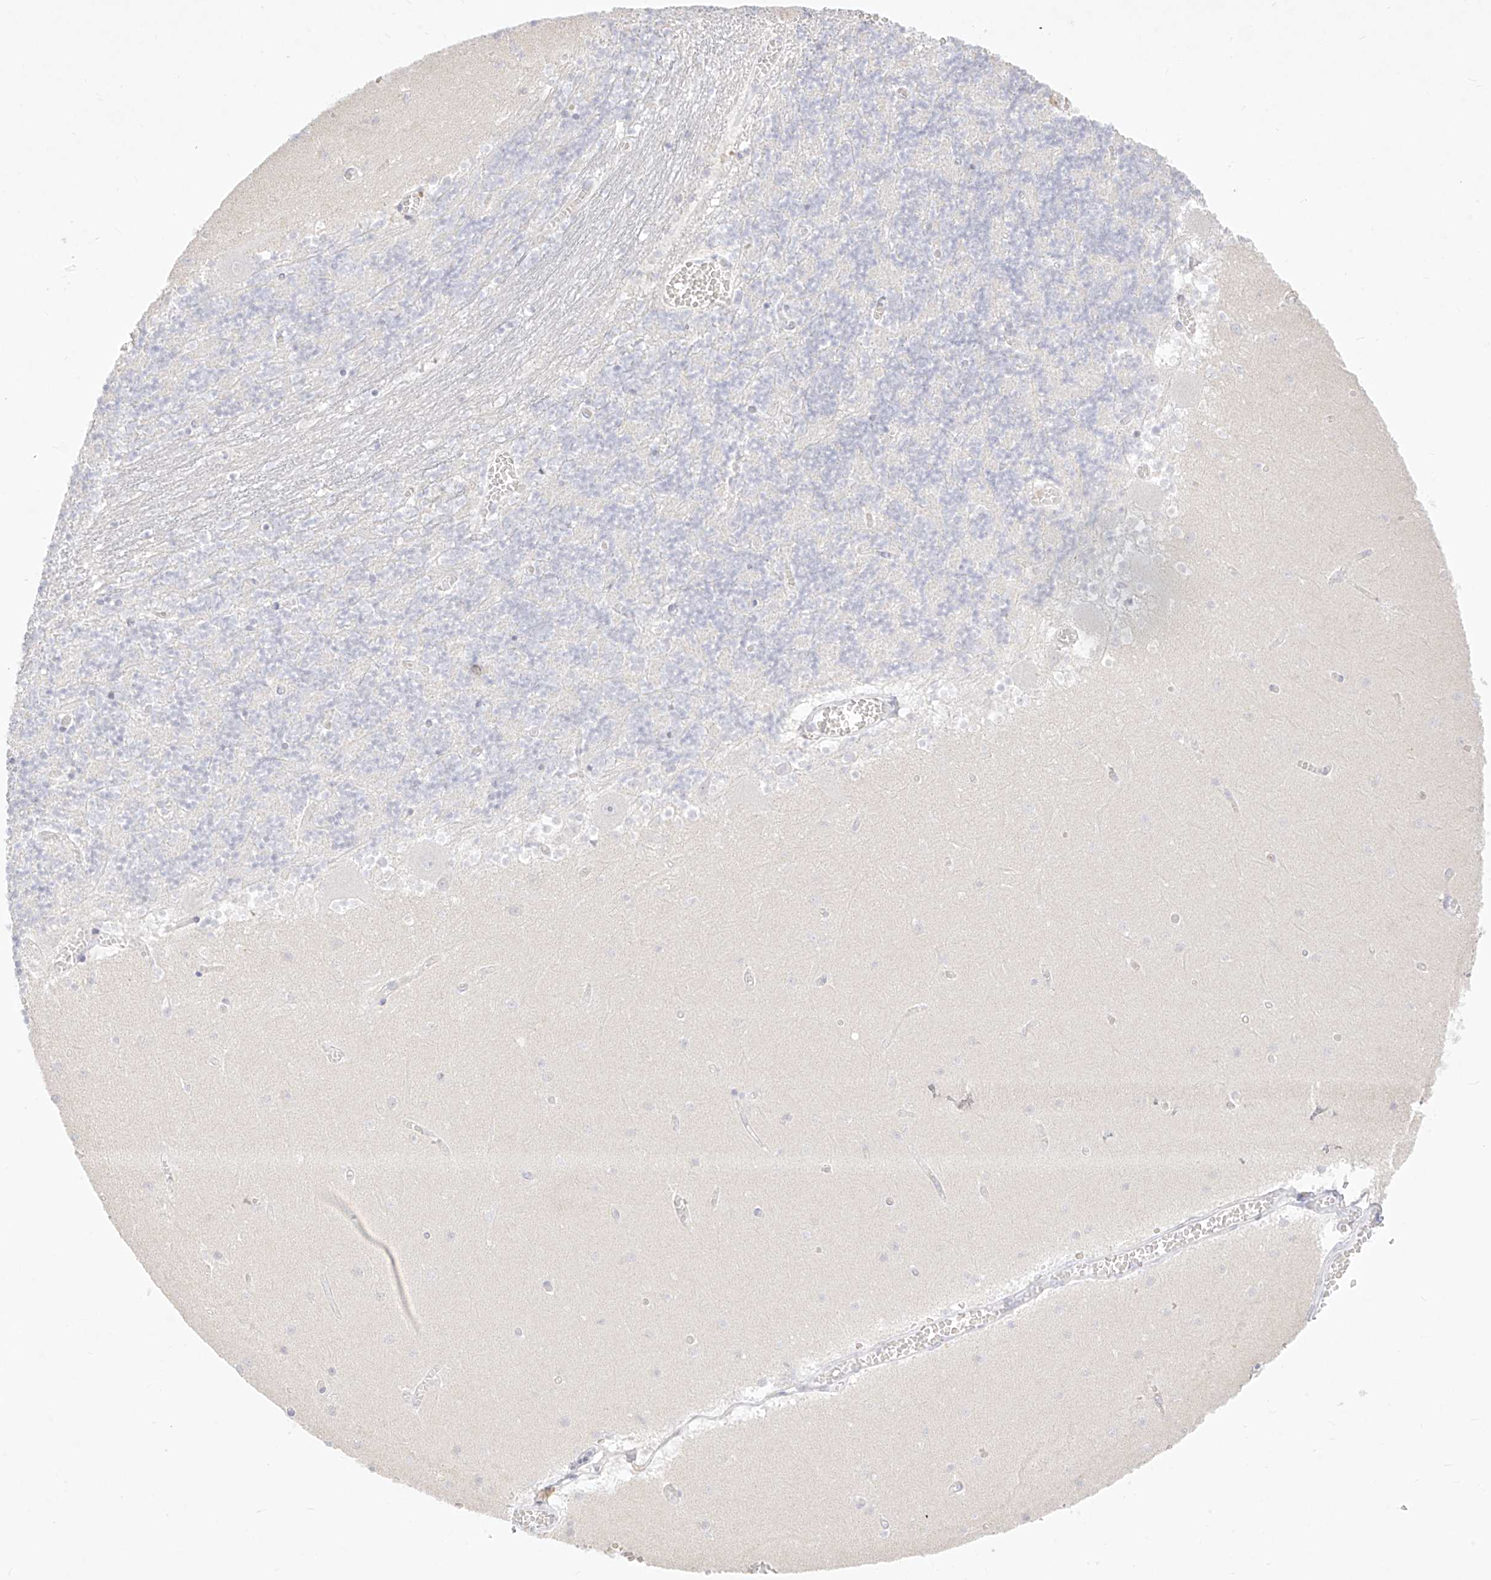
{"staining": {"intensity": "negative", "quantity": "none", "location": "none"}, "tissue": "cerebellum", "cell_type": "Cells in granular layer", "image_type": "normal", "snomed": [{"axis": "morphology", "description": "Normal tissue, NOS"}, {"axis": "topography", "description": "Cerebellum"}], "caption": "Immunohistochemistry of benign human cerebellum exhibits no positivity in cells in granular layer. The staining was performed using DAB to visualize the protein expression in brown, while the nuclei were stained in blue with hematoxylin (Magnification: 20x).", "gene": "TGM4", "patient": {"sex": "female", "age": 28}}